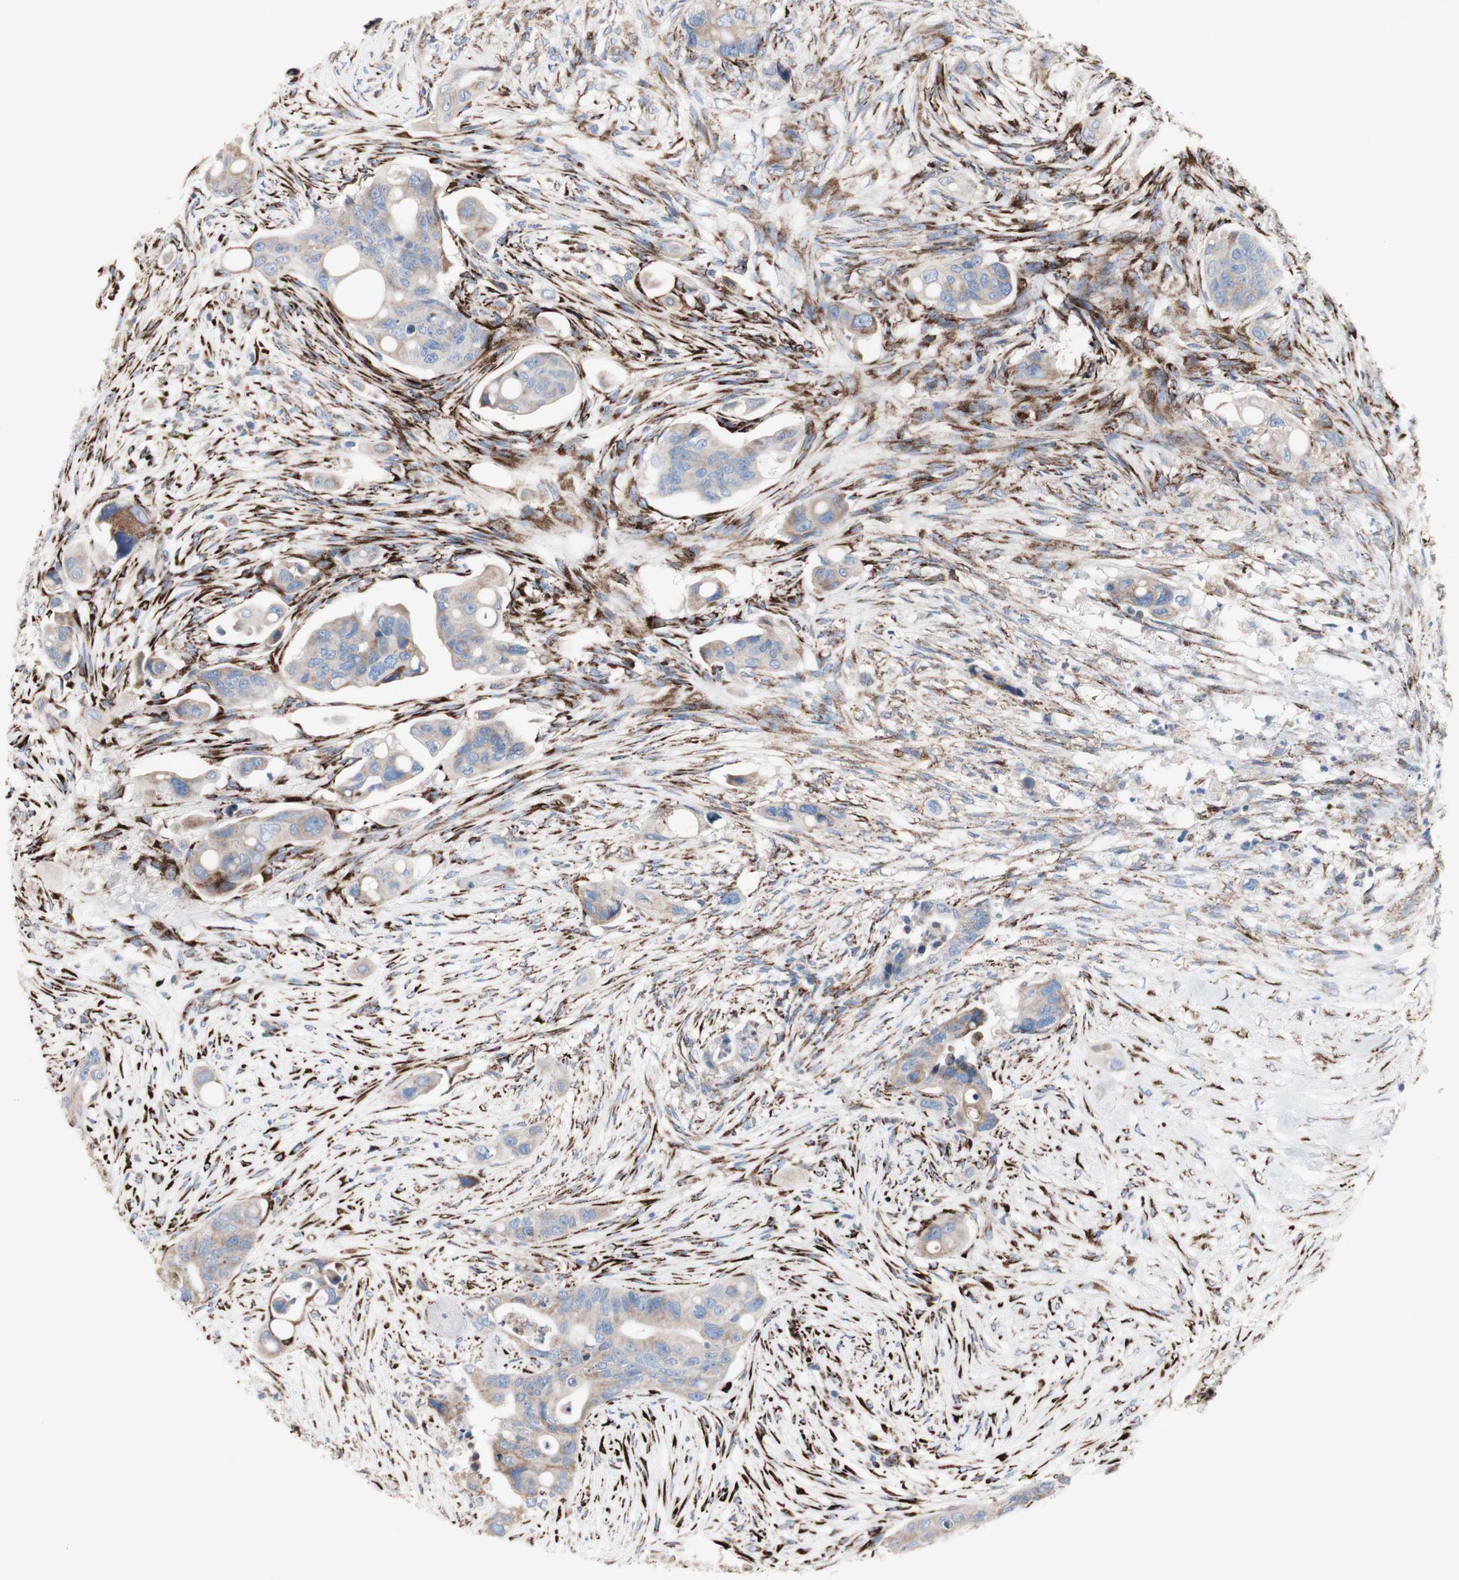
{"staining": {"intensity": "weak", "quantity": ">75%", "location": "cytoplasmic/membranous"}, "tissue": "colorectal cancer", "cell_type": "Tumor cells", "image_type": "cancer", "snomed": [{"axis": "morphology", "description": "Adenocarcinoma, NOS"}, {"axis": "topography", "description": "Colon"}], "caption": "Weak cytoplasmic/membranous staining for a protein is seen in approximately >75% of tumor cells of adenocarcinoma (colorectal) using IHC.", "gene": "AGPAT5", "patient": {"sex": "female", "age": 57}}